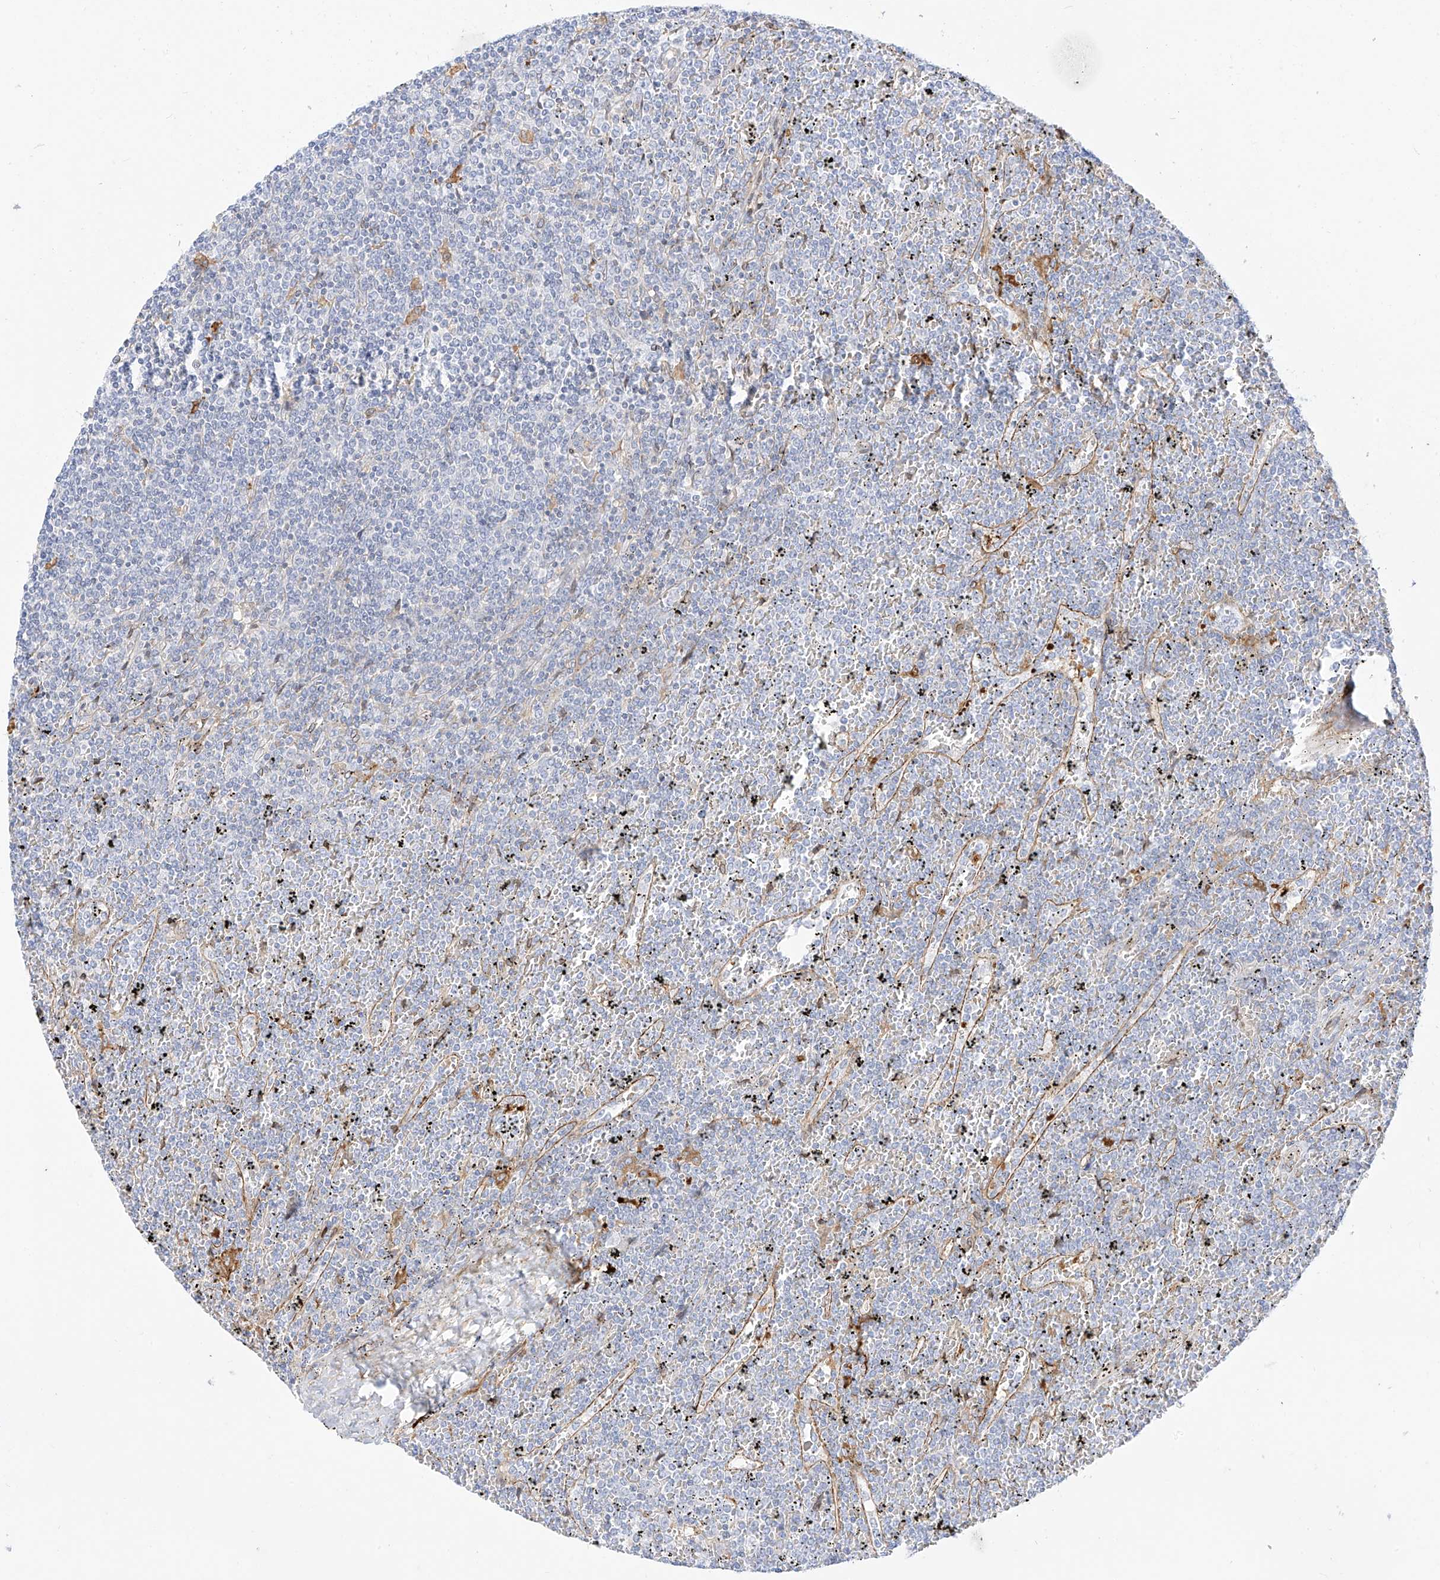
{"staining": {"intensity": "negative", "quantity": "none", "location": "none"}, "tissue": "lymphoma", "cell_type": "Tumor cells", "image_type": "cancer", "snomed": [{"axis": "morphology", "description": "Malignant lymphoma, non-Hodgkin's type, Low grade"}, {"axis": "topography", "description": "Spleen"}], "caption": "High power microscopy photomicrograph of an immunohistochemistry image of low-grade malignant lymphoma, non-Hodgkin's type, revealing no significant staining in tumor cells. (DAB immunohistochemistry (IHC), high magnification).", "gene": "PCYOX1", "patient": {"sex": "female", "age": 19}}